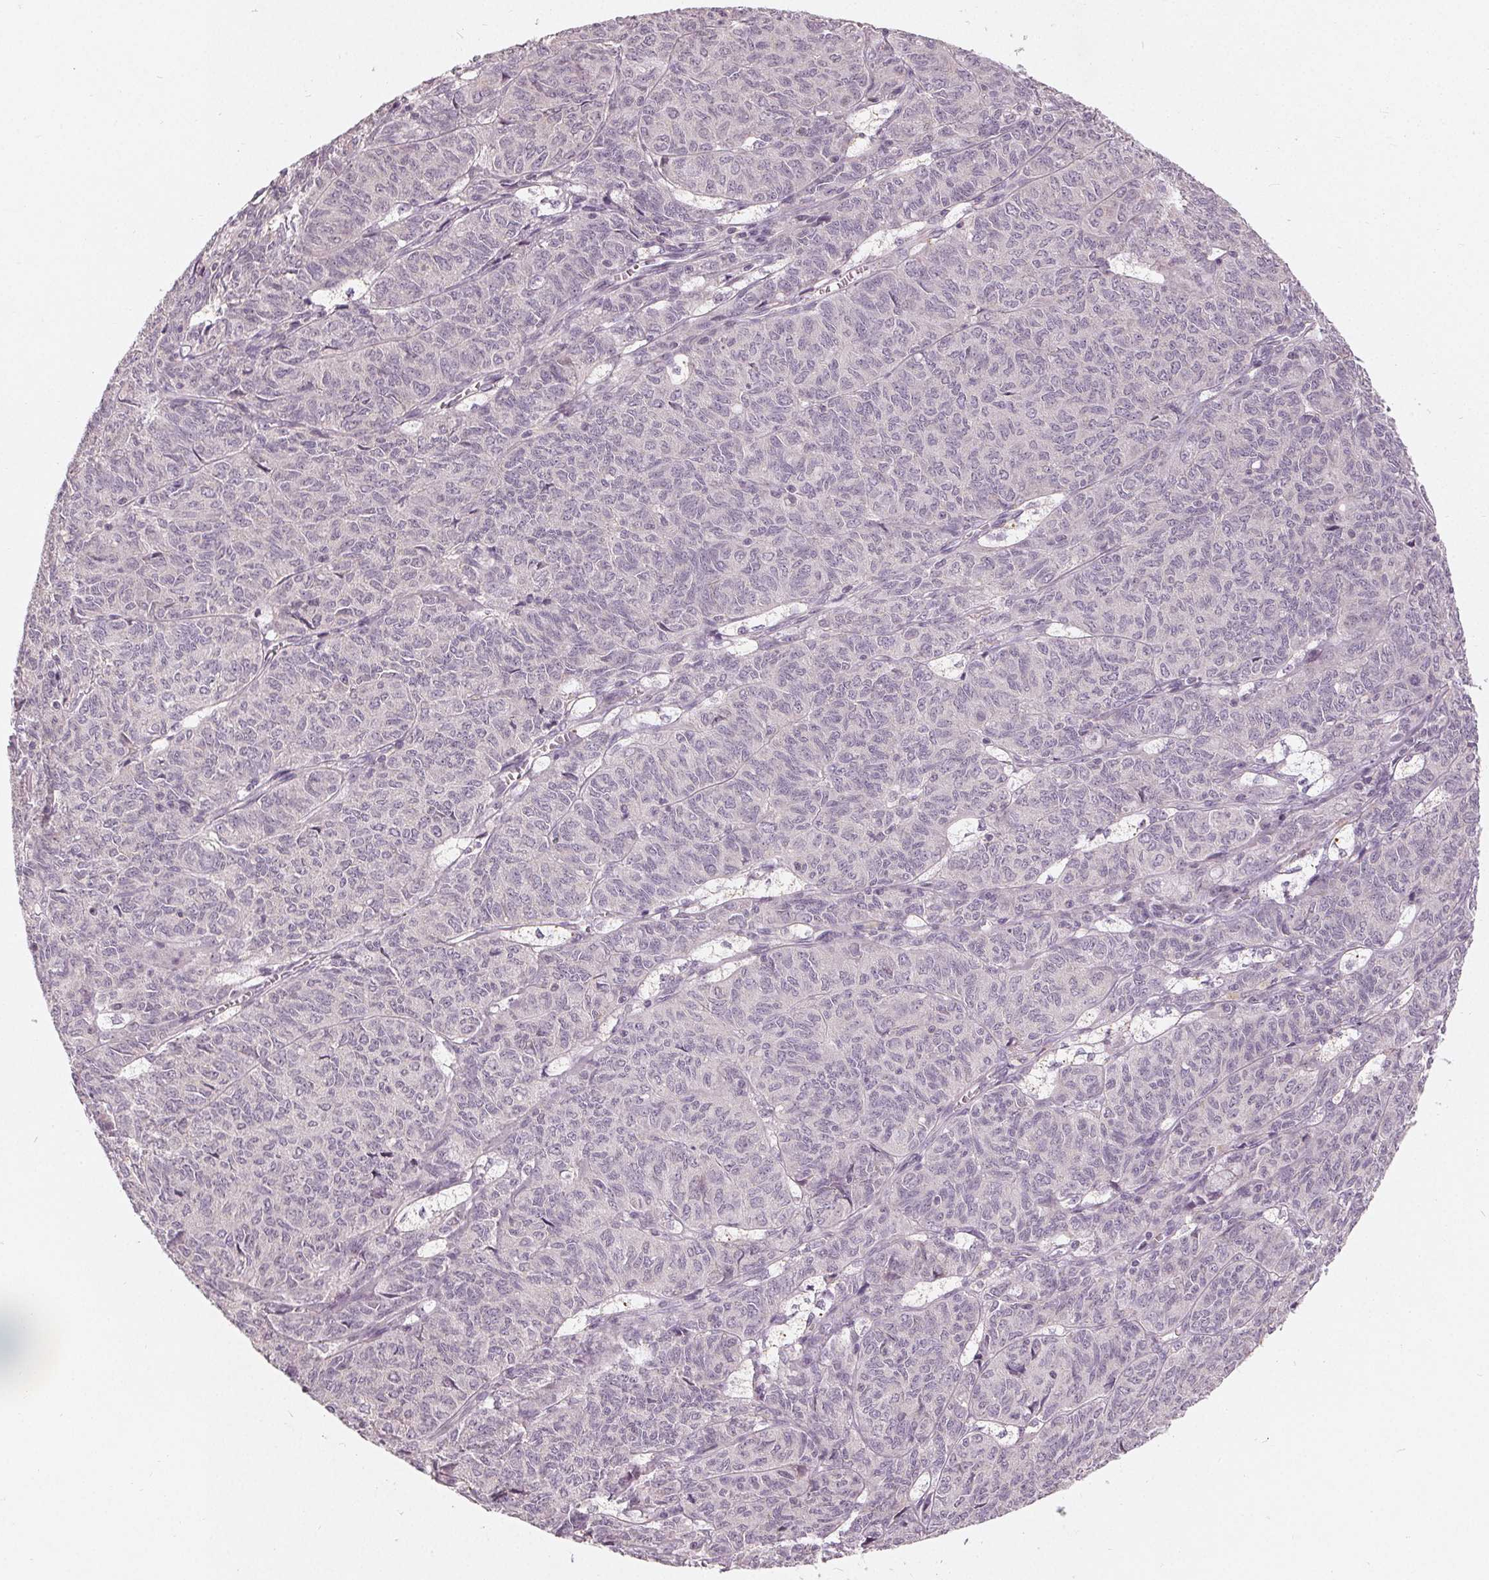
{"staining": {"intensity": "negative", "quantity": "none", "location": "none"}, "tissue": "ovarian cancer", "cell_type": "Tumor cells", "image_type": "cancer", "snomed": [{"axis": "morphology", "description": "Carcinoma, endometroid"}, {"axis": "topography", "description": "Ovary"}], "caption": "Immunohistochemical staining of endometroid carcinoma (ovarian) exhibits no significant positivity in tumor cells.", "gene": "TRIM60", "patient": {"sex": "female", "age": 80}}